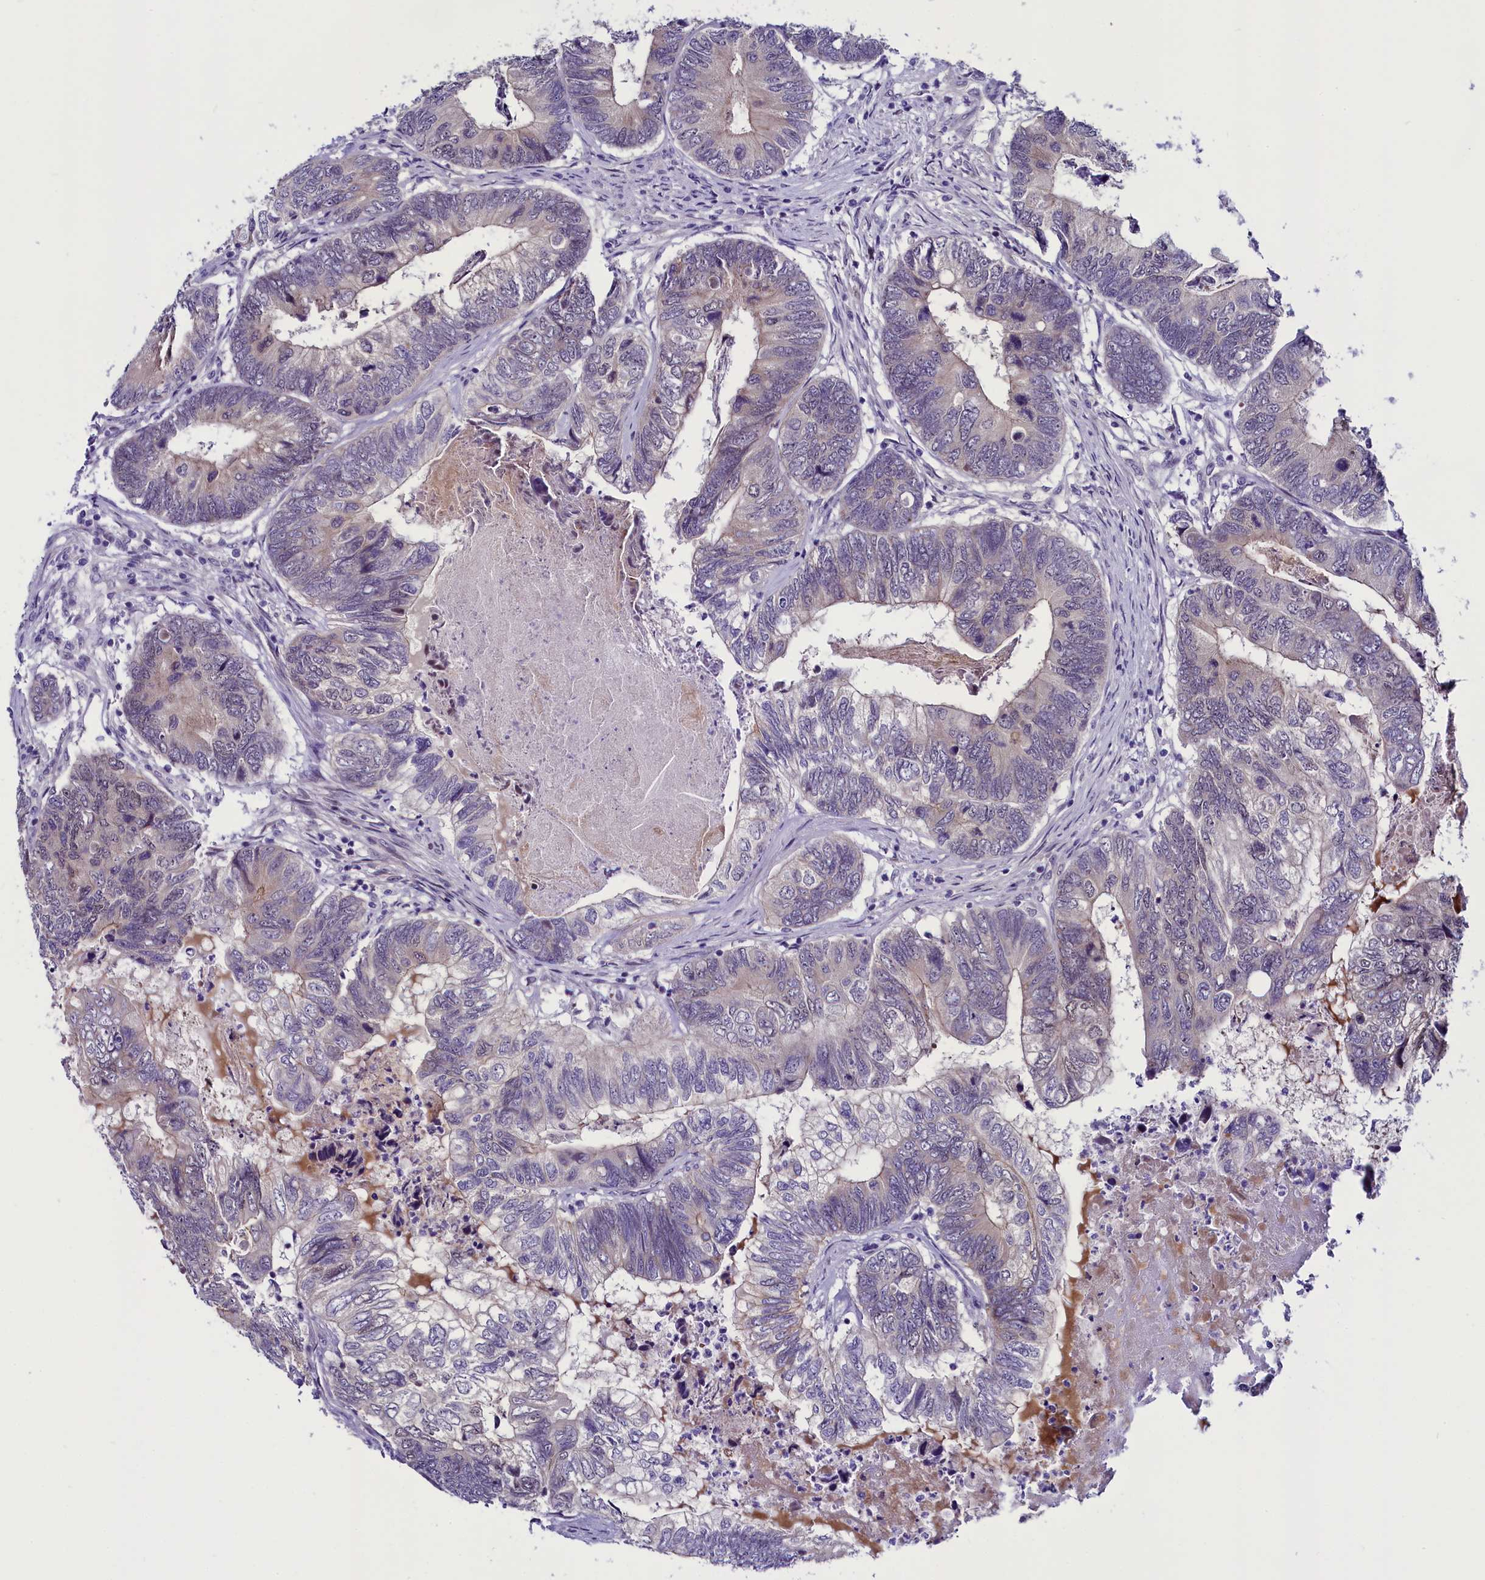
{"staining": {"intensity": "negative", "quantity": "none", "location": "none"}, "tissue": "colorectal cancer", "cell_type": "Tumor cells", "image_type": "cancer", "snomed": [{"axis": "morphology", "description": "Adenocarcinoma, NOS"}, {"axis": "topography", "description": "Colon"}], "caption": "Photomicrograph shows no significant protein staining in tumor cells of colorectal cancer (adenocarcinoma).", "gene": "CCDC106", "patient": {"sex": "female", "age": 67}}